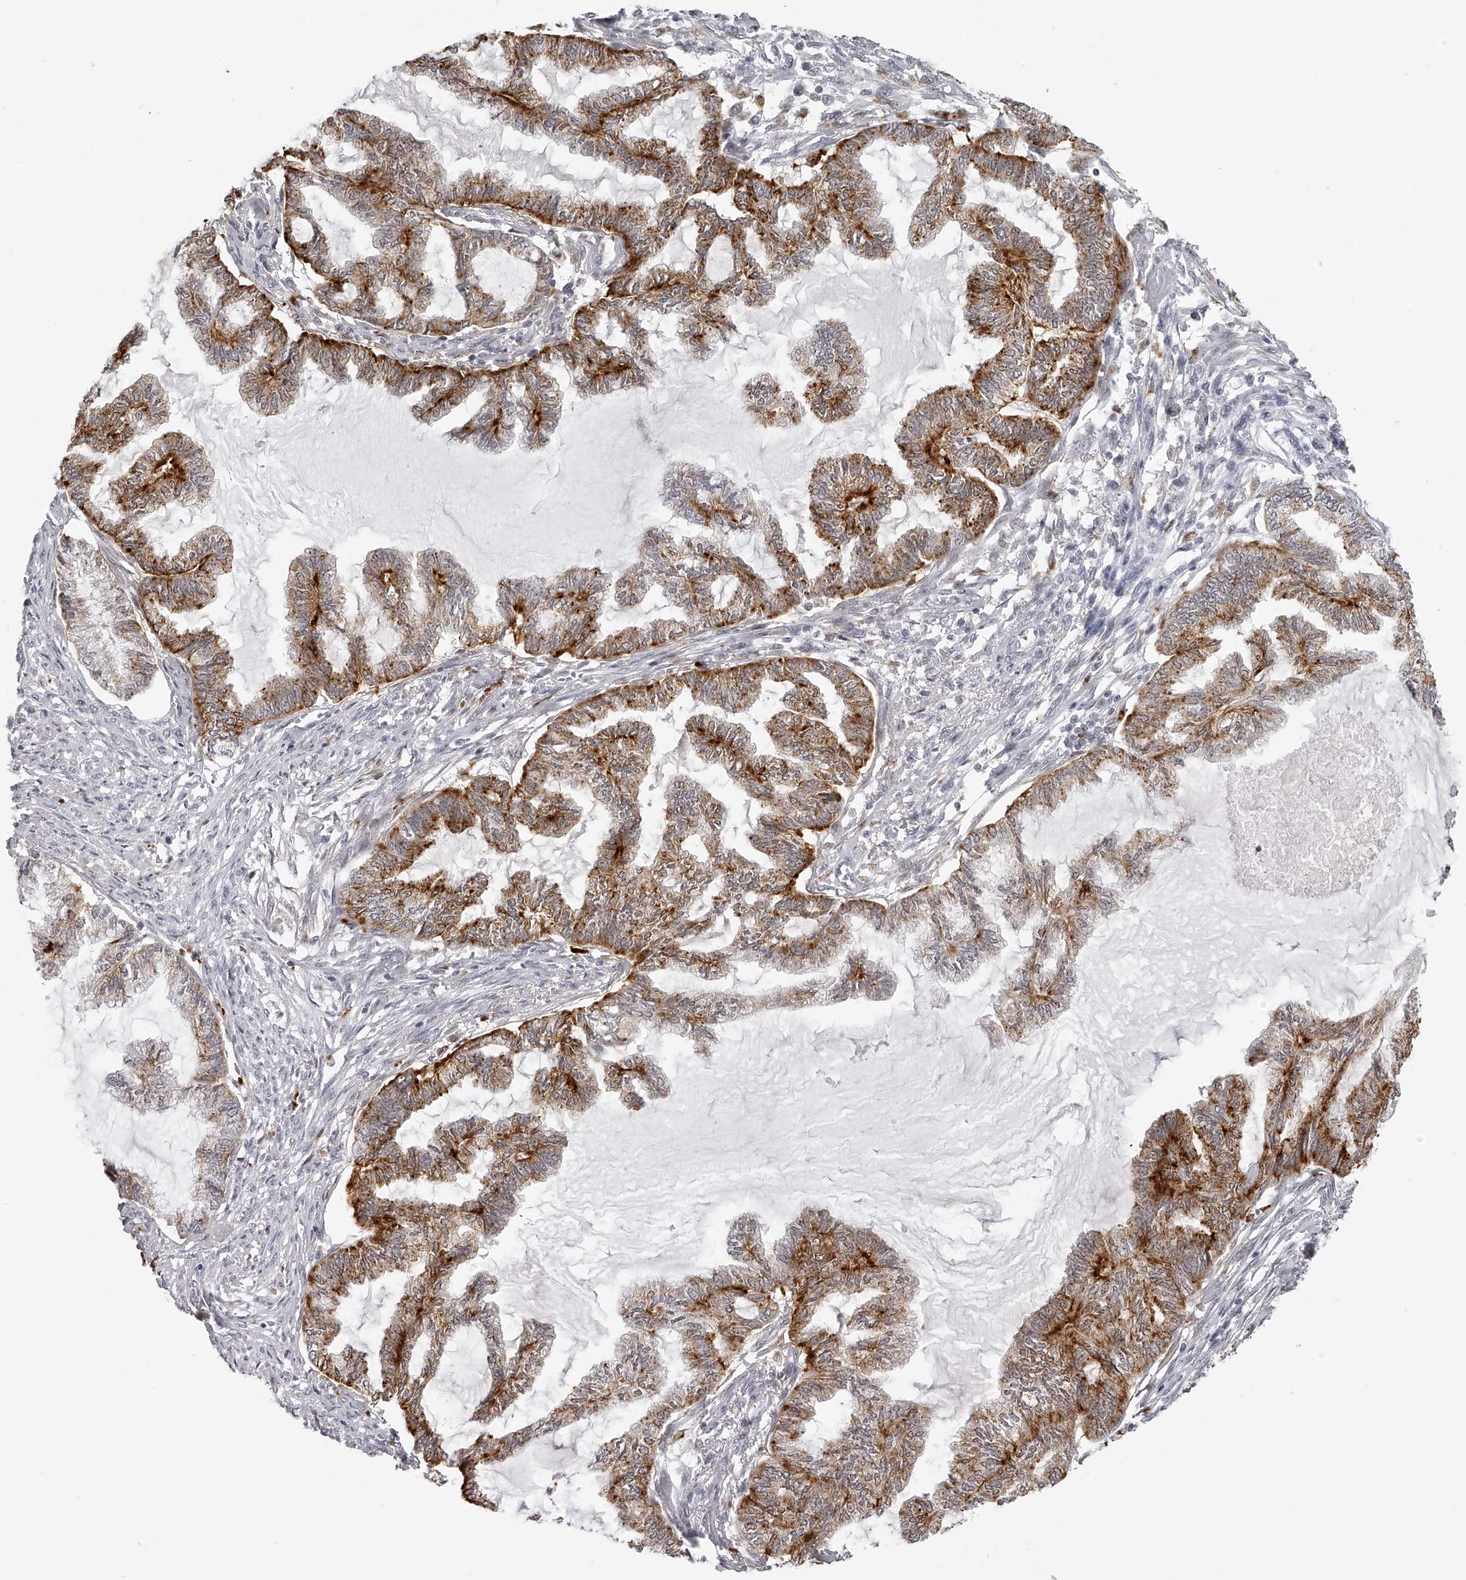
{"staining": {"intensity": "strong", "quantity": "25%-75%", "location": "cytoplasmic/membranous"}, "tissue": "endometrial cancer", "cell_type": "Tumor cells", "image_type": "cancer", "snomed": [{"axis": "morphology", "description": "Adenocarcinoma, NOS"}, {"axis": "topography", "description": "Endometrium"}], "caption": "Immunohistochemical staining of human endometrial cancer exhibits strong cytoplasmic/membranous protein positivity in approximately 25%-75% of tumor cells. (DAB (3,3'-diaminobenzidine) = brown stain, brightfield microscopy at high magnification).", "gene": "RNF220", "patient": {"sex": "female", "age": 86}}